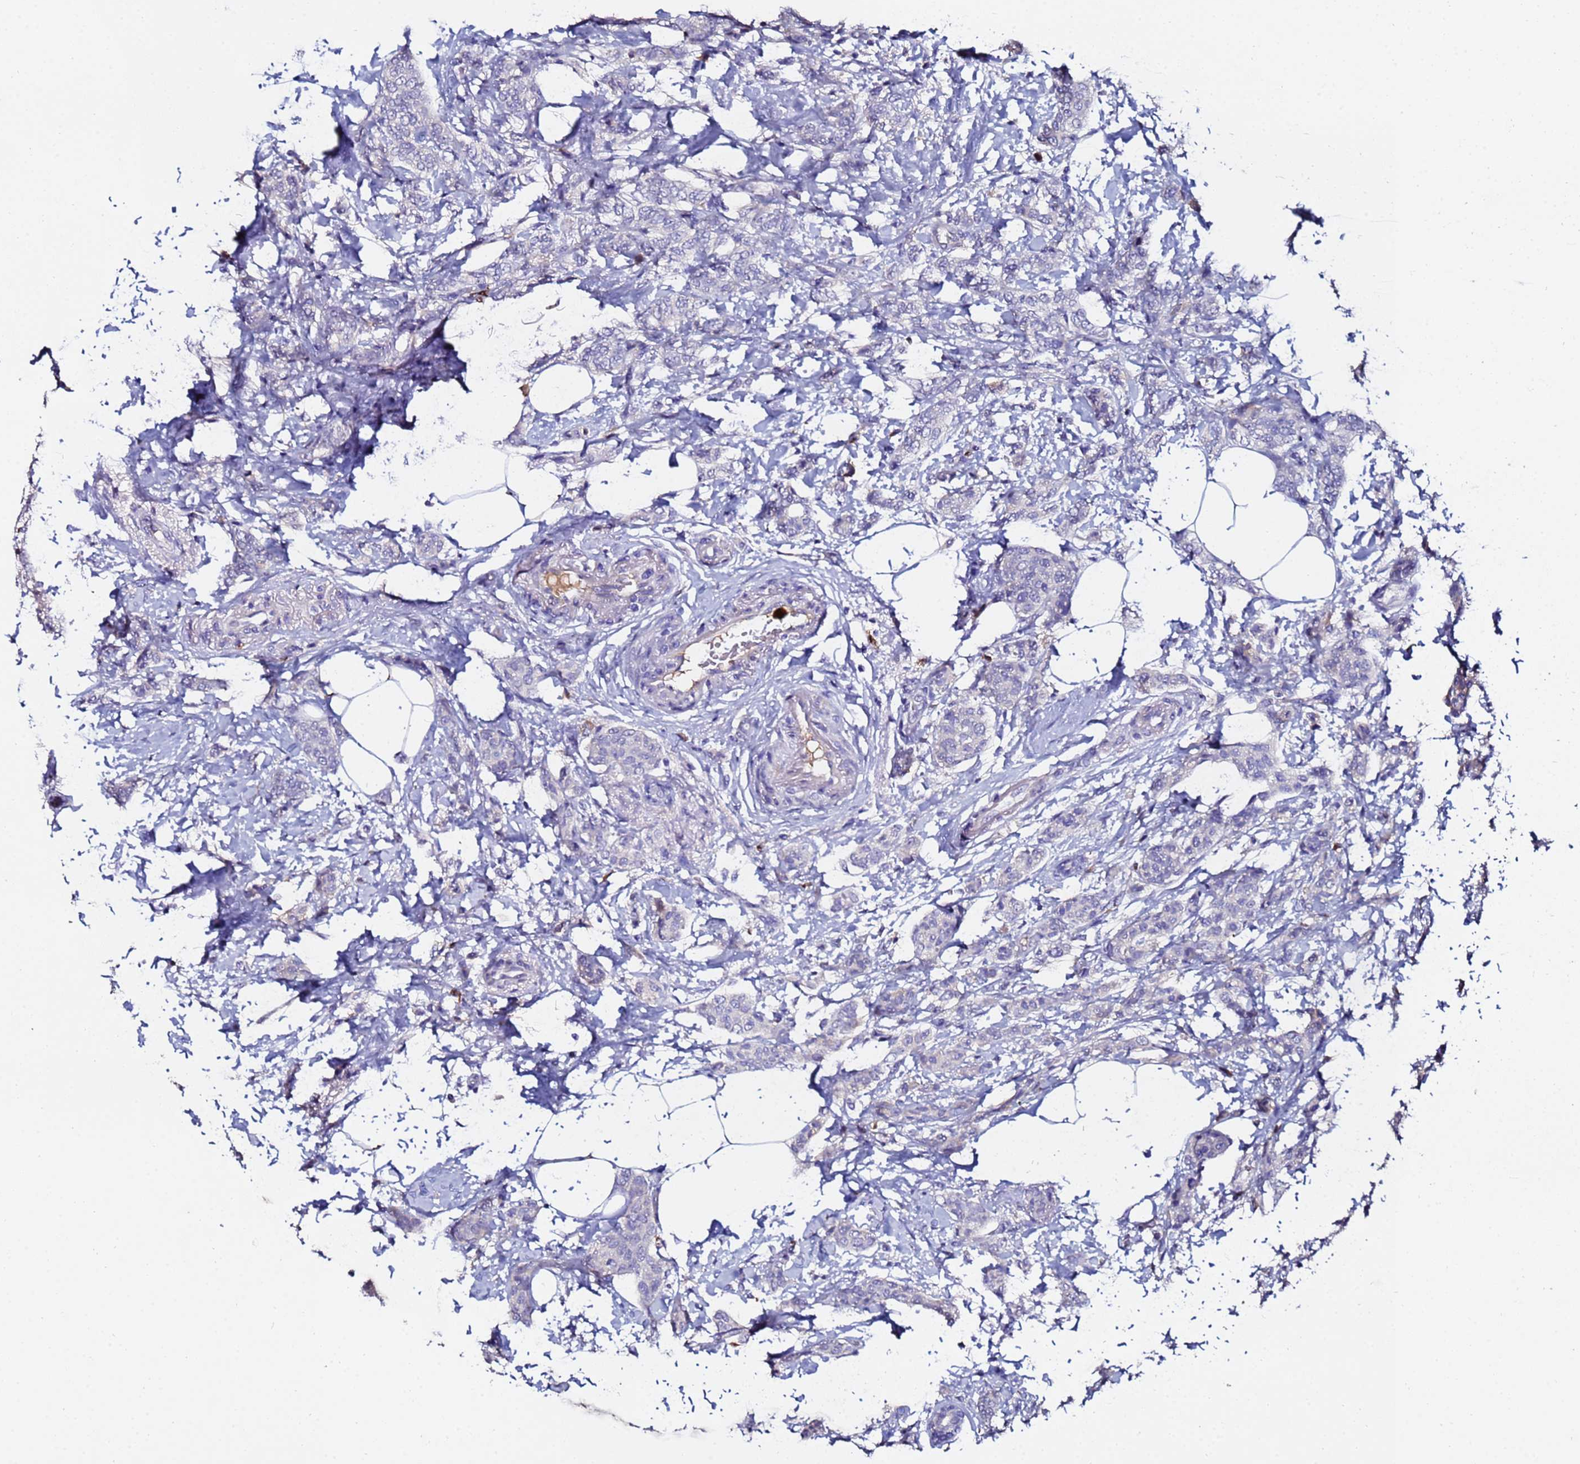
{"staining": {"intensity": "negative", "quantity": "none", "location": "none"}, "tissue": "breast cancer", "cell_type": "Tumor cells", "image_type": "cancer", "snomed": [{"axis": "morphology", "description": "Duct carcinoma"}, {"axis": "topography", "description": "Breast"}], "caption": "High magnification brightfield microscopy of breast invasive ductal carcinoma stained with DAB (brown) and counterstained with hematoxylin (blue): tumor cells show no significant expression.", "gene": "TUBAL3", "patient": {"sex": "female", "age": 72}}